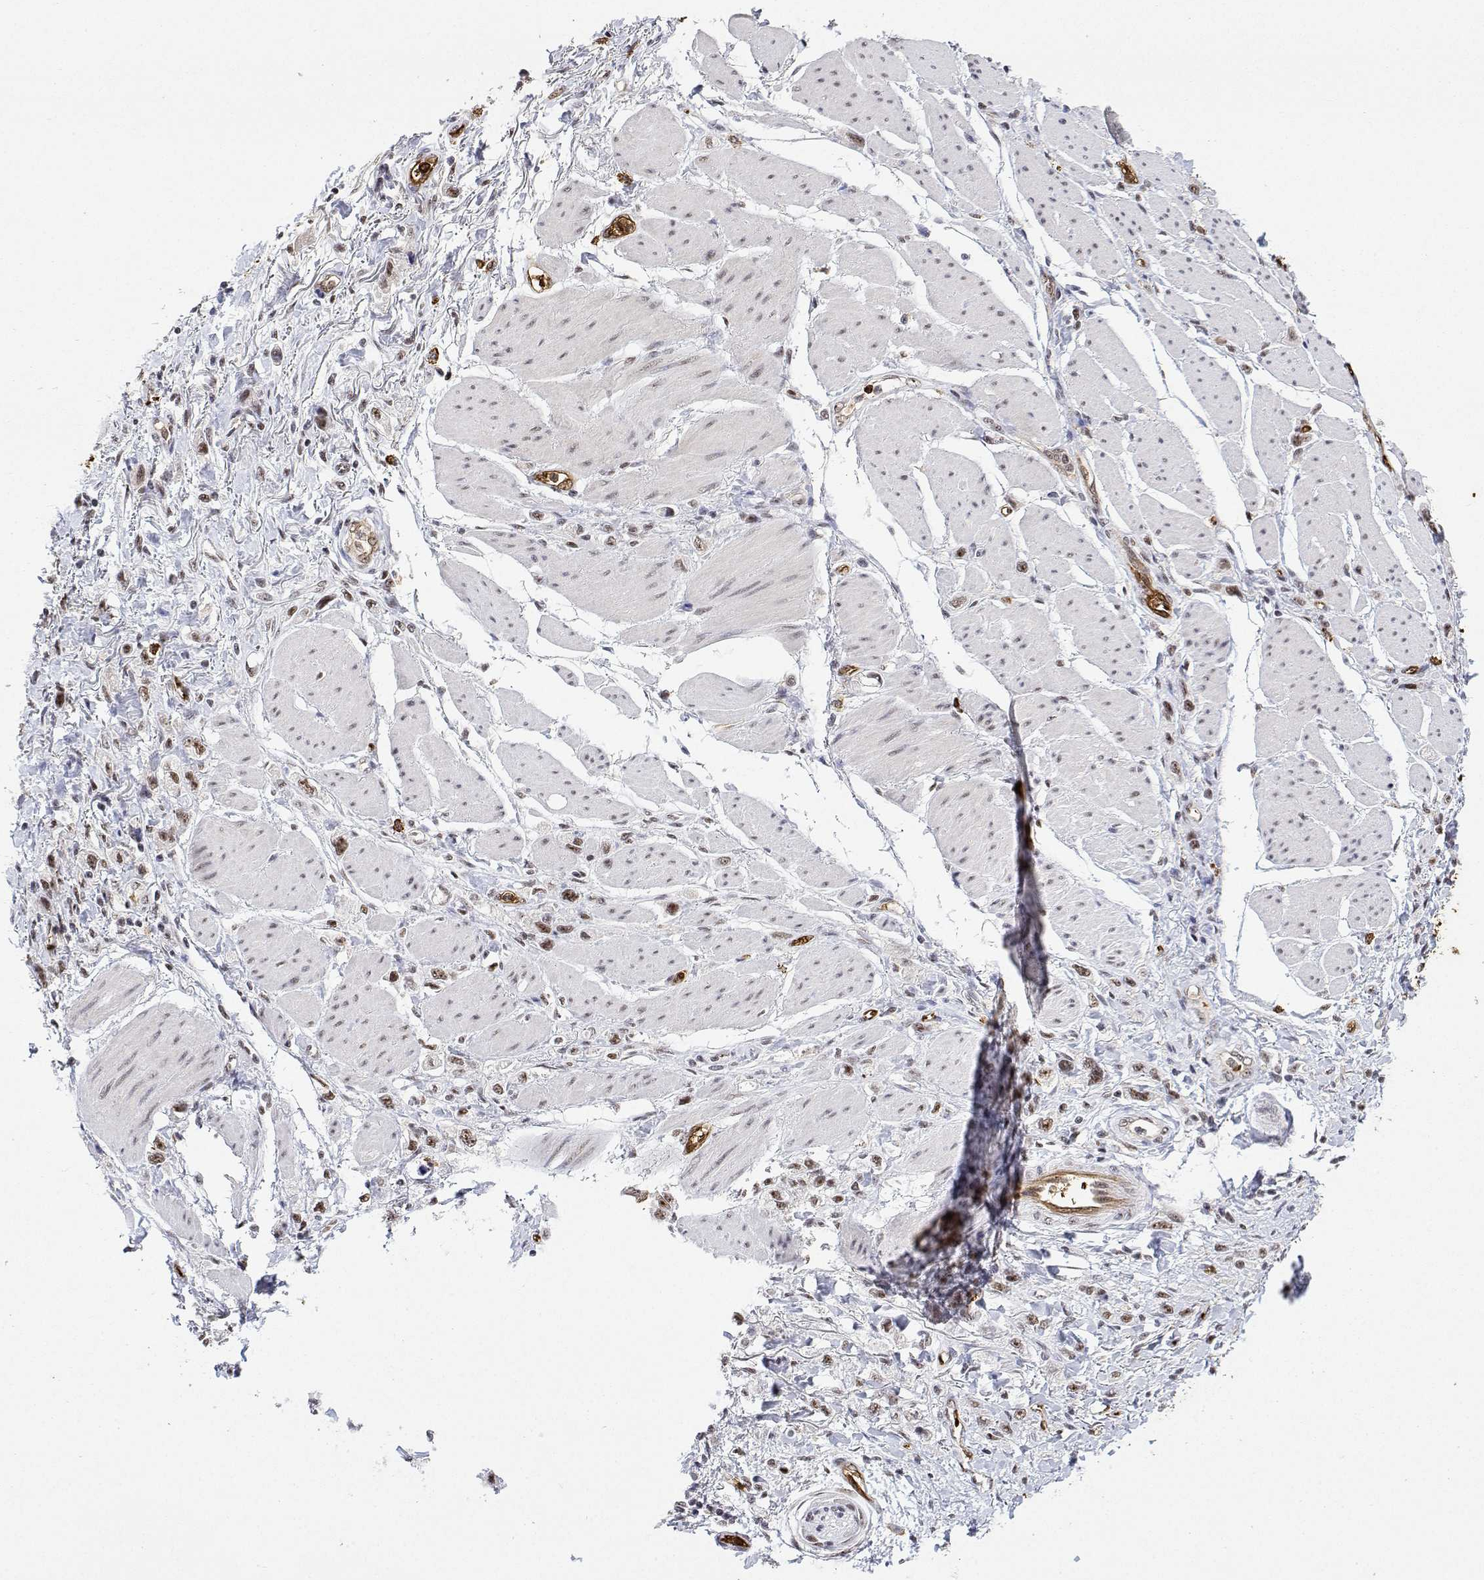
{"staining": {"intensity": "moderate", "quantity": ">75%", "location": "nuclear"}, "tissue": "stomach cancer", "cell_type": "Tumor cells", "image_type": "cancer", "snomed": [{"axis": "morphology", "description": "Adenocarcinoma, NOS"}, {"axis": "topography", "description": "Stomach"}], "caption": "Moderate nuclear protein positivity is identified in approximately >75% of tumor cells in adenocarcinoma (stomach). The staining is performed using DAB (3,3'-diaminobenzidine) brown chromogen to label protein expression. The nuclei are counter-stained blue using hematoxylin.", "gene": "ADAR", "patient": {"sex": "female", "age": 65}}